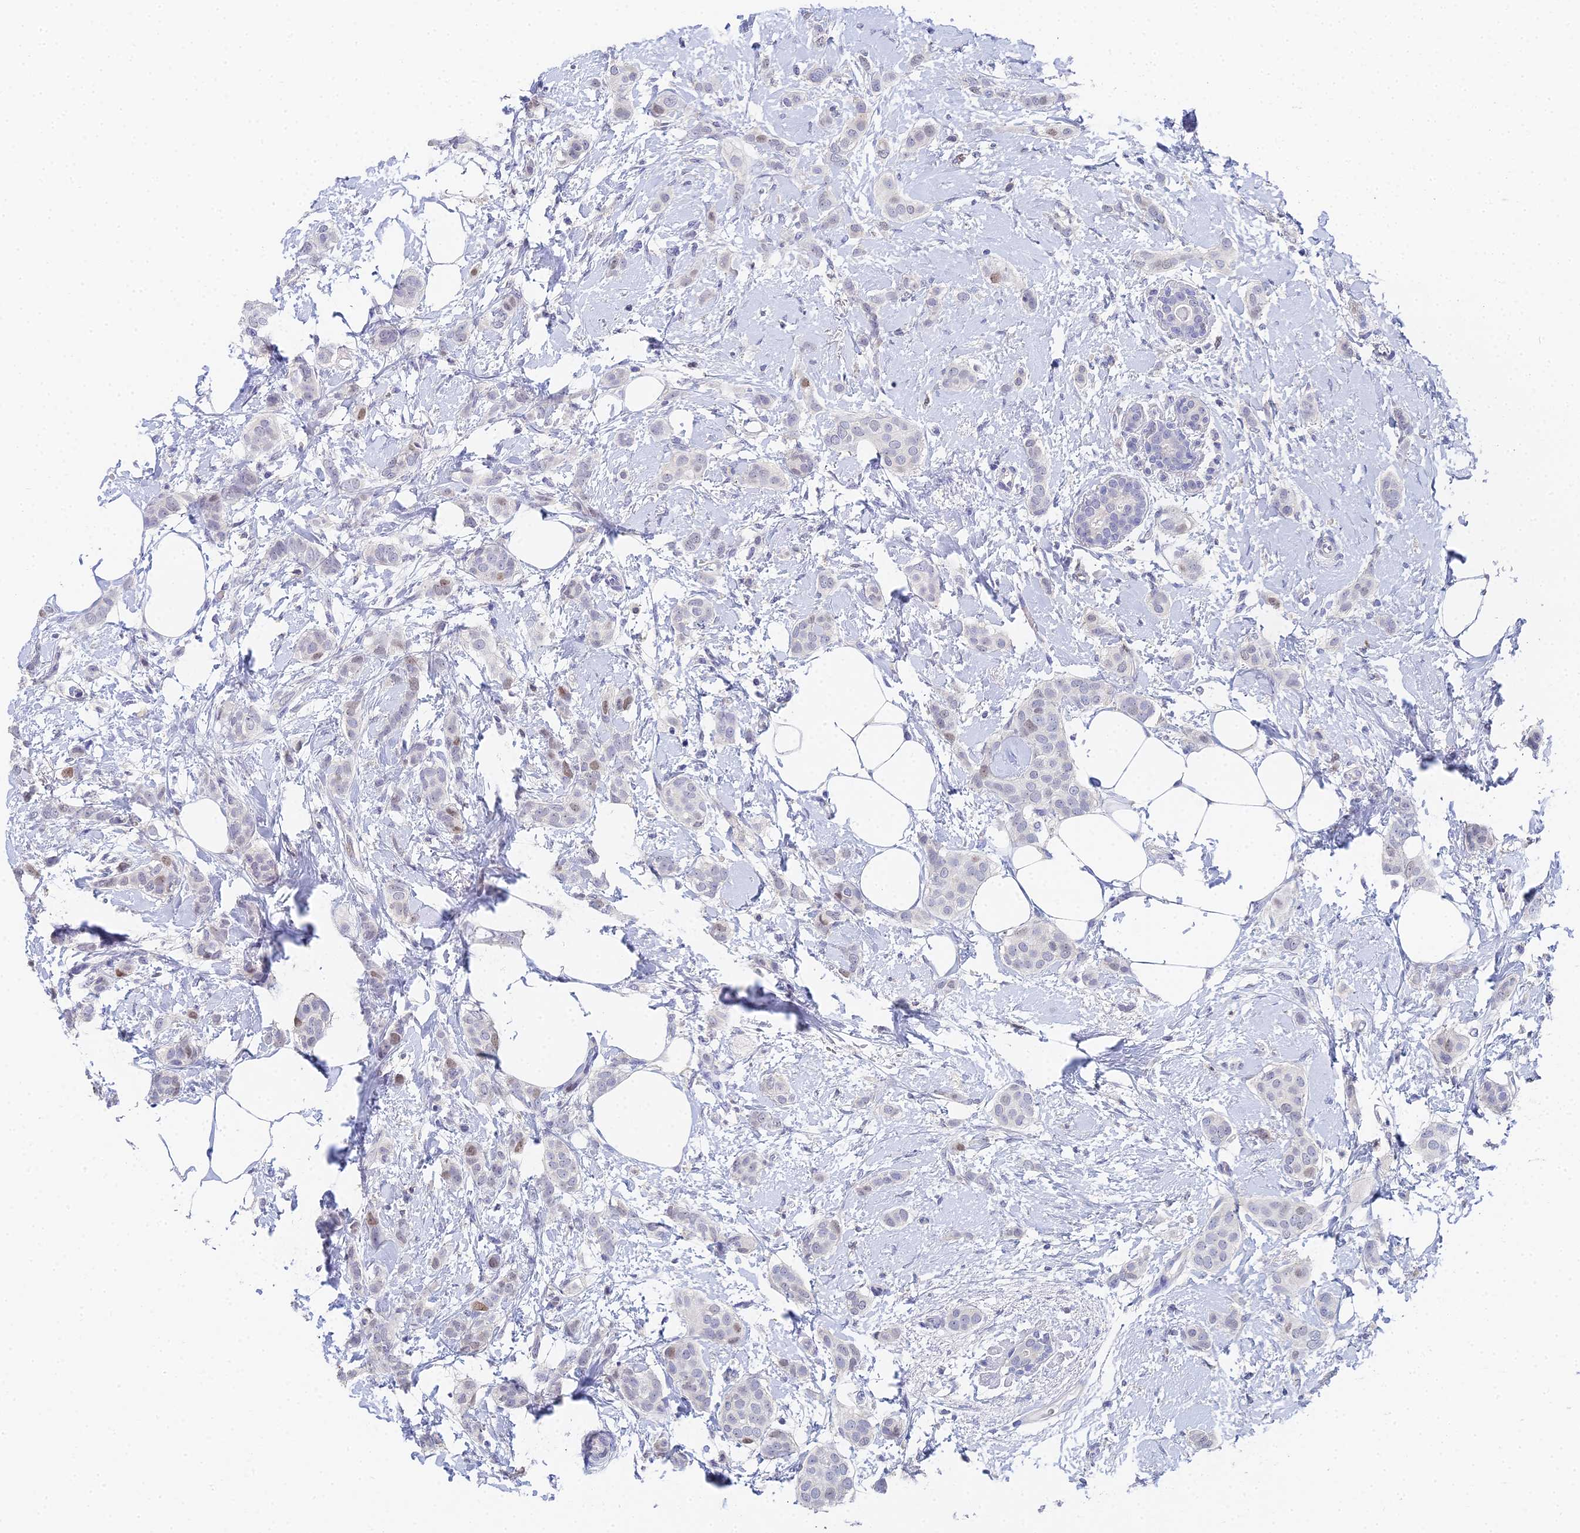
{"staining": {"intensity": "weak", "quantity": "<25%", "location": "nuclear"}, "tissue": "breast cancer", "cell_type": "Tumor cells", "image_type": "cancer", "snomed": [{"axis": "morphology", "description": "Duct carcinoma"}, {"axis": "topography", "description": "Breast"}], "caption": "This is an IHC histopathology image of human breast cancer (invasive ductal carcinoma). There is no expression in tumor cells.", "gene": "MCM2", "patient": {"sex": "female", "age": 72}}